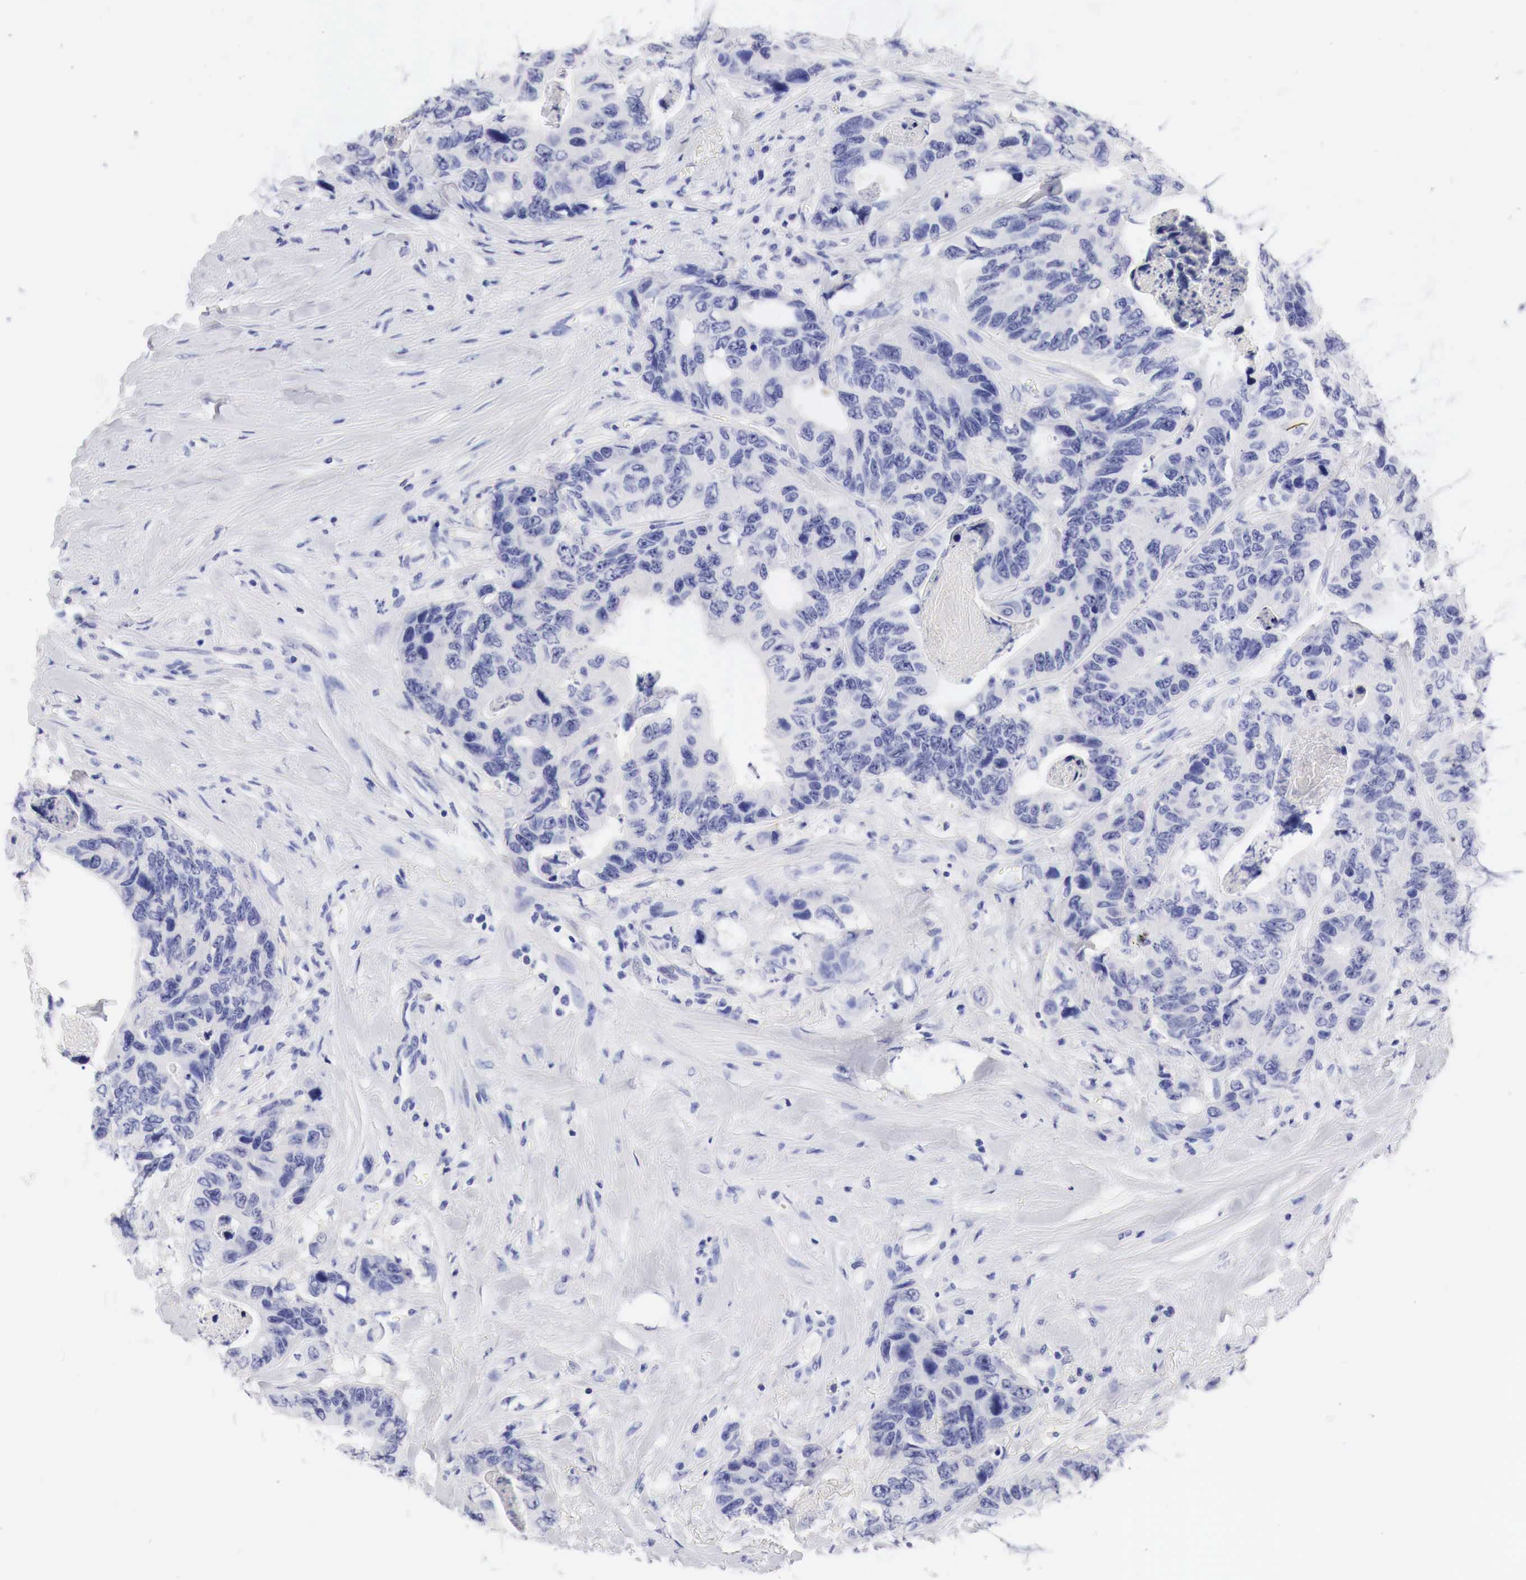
{"staining": {"intensity": "negative", "quantity": "none", "location": "none"}, "tissue": "colorectal cancer", "cell_type": "Tumor cells", "image_type": "cancer", "snomed": [{"axis": "morphology", "description": "Adenocarcinoma, NOS"}, {"axis": "topography", "description": "Colon"}], "caption": "A high-resolution image shows immunohistochemistry (IHC) staining of adenocarcinoma (colorectal), which demonstrates no significant staining in tumor cells. (Brightfield microscopy of DAB (3,3'-diaminobenzidine) immunohistochemistry at high magnification).", "gene": "TYR", "patient": {"sex": "female", "age": 86}}